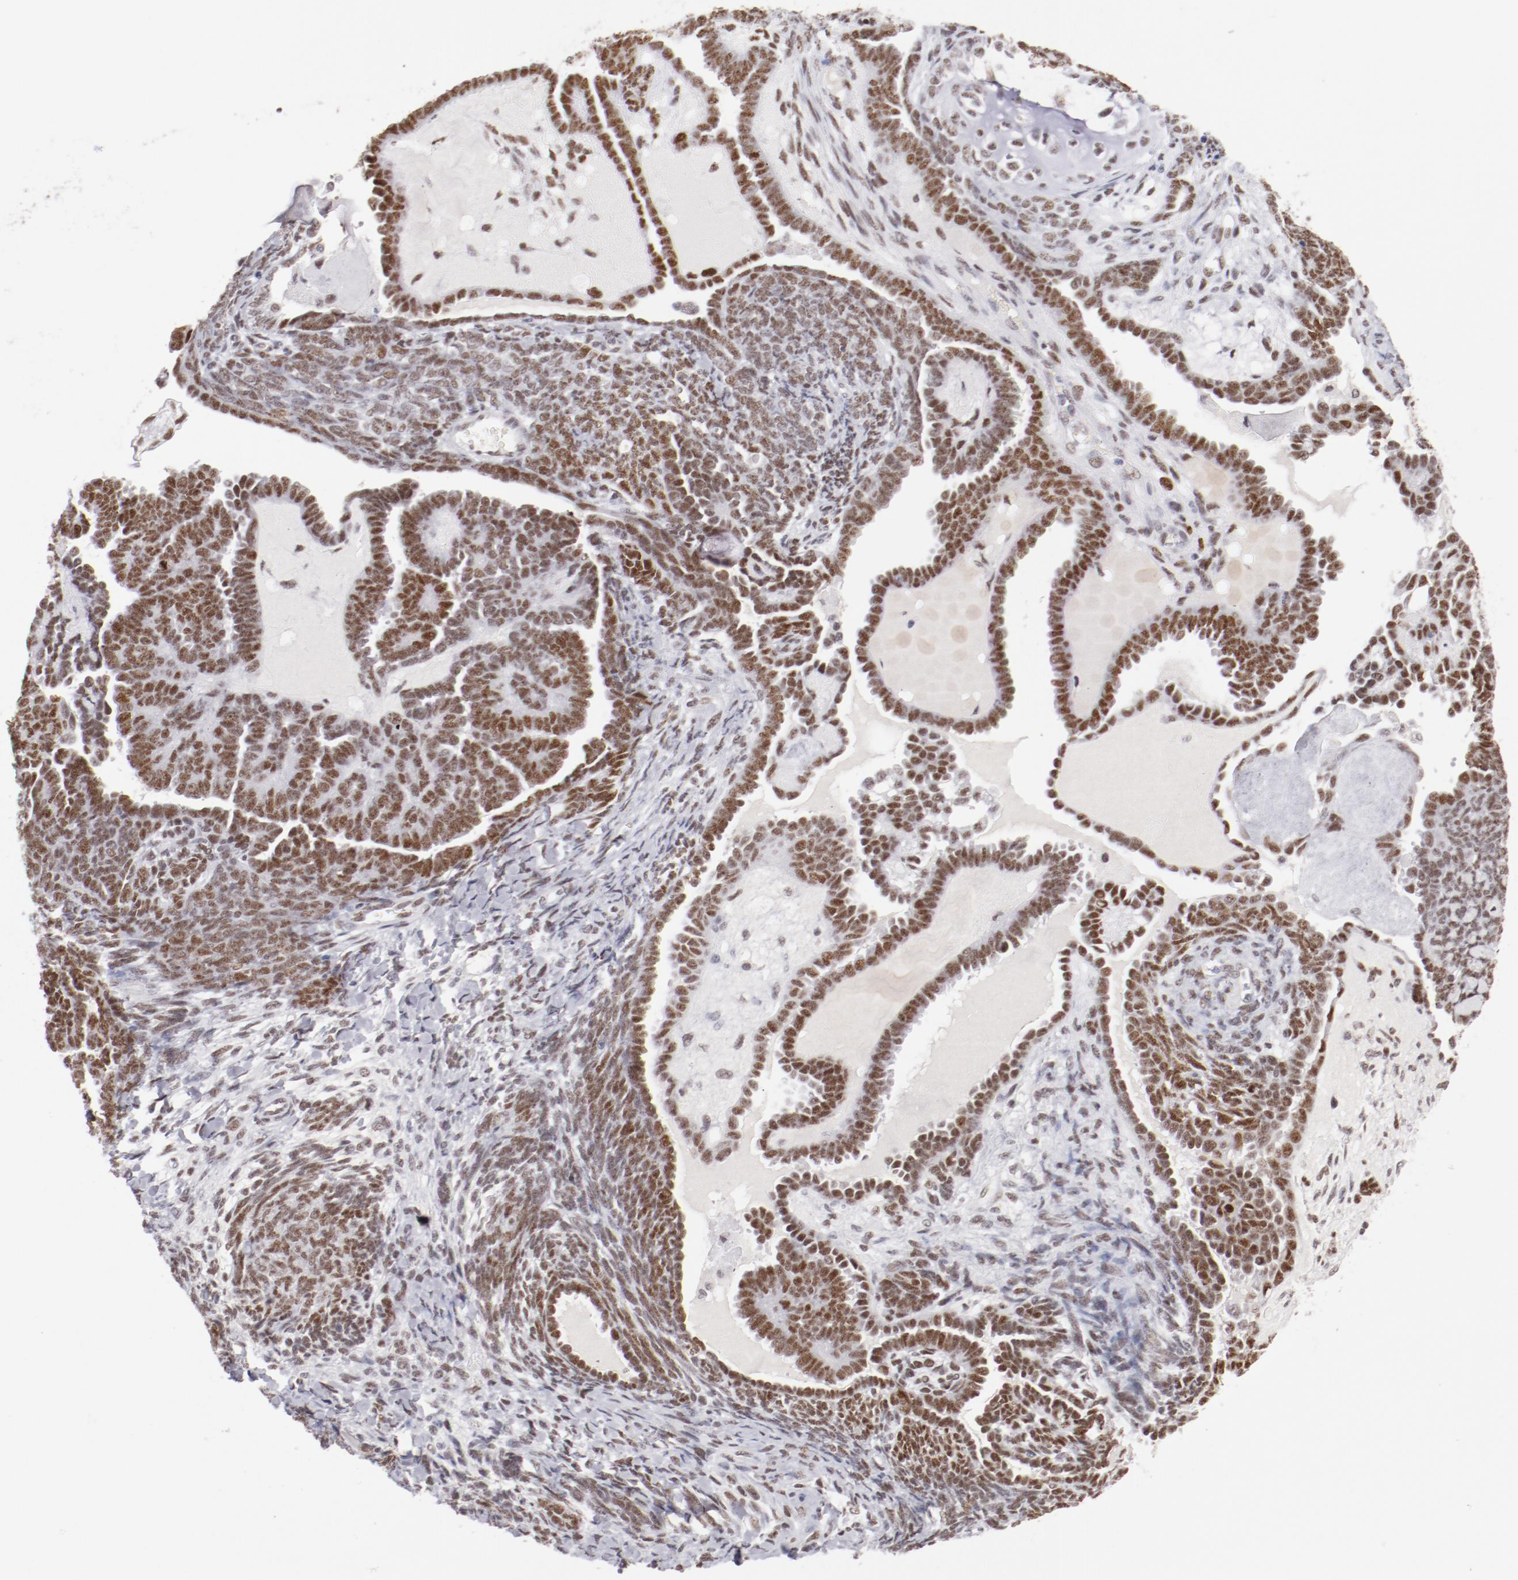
{"staining": {"intensity": "moderate", "quantity": ">75%", "location": "nuclear"}, "tissue": "endometrial cancer", "cell_type": "Tumor cells", "image_type": "cancer", "snomed": [{"axis": "morphology", "description": "Neoplasm, malignant, NOS"}, {"axis": "topography", "description": "Endometrium"}], "caption": "Endometrial neoplasm (malignant) stained with DAB IHC demonstrates medium levels of moderate nuclear positivity in approximately >75% of tumor cells. (Brightfield microscopy of DAB IHC at high magnification).", "gene": "TFAP4", "patient": {"sex": "female", "age": 74}}